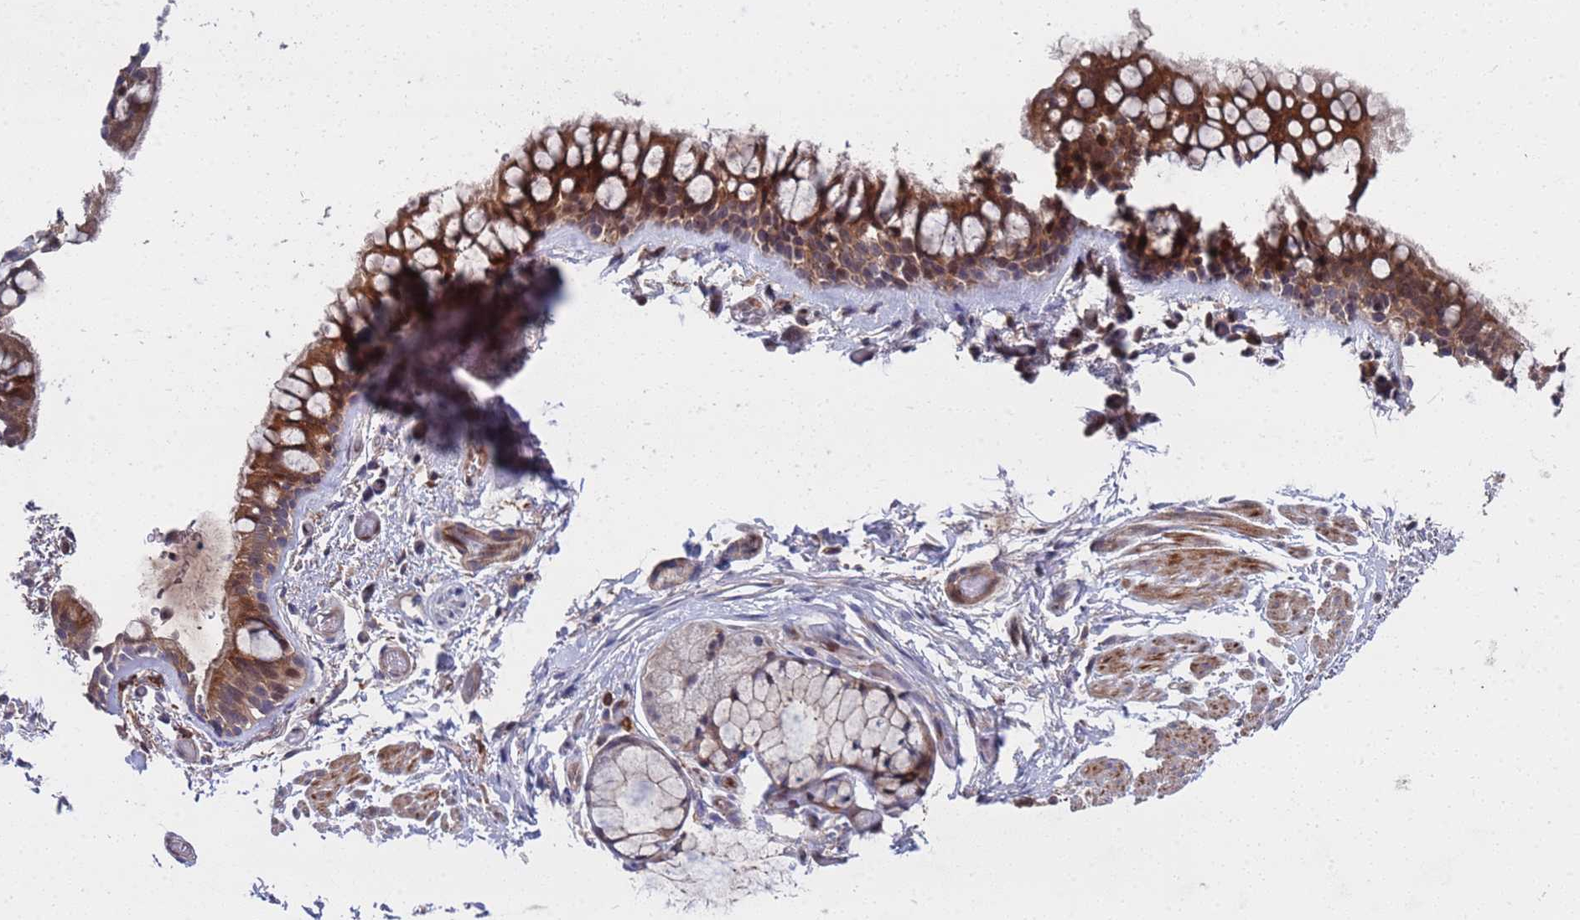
{"staining": {"intensity": "strong", "quantity": ">75%", "location": "cytoplasmic/membranous"}, "tissue": "bronchus", "cell_type": "Respiratory epithelial cells", "image_type": "normal", "snomed": [{"axis": "morphology", "description": "Normal tissue, NOS"}, {"axis": "topography", "description": "Bronchus"}], "caption": "Immunohistochemistry (DAB (3,3'-diaminobenzidine)) staining of normal bronchus exhibits strong cytoplasmic/membranous protein expression in about >75% of respiratory epithelial cells.", "gene": "TMBIM6", "patient": {"sex": "male", "age": 65}}